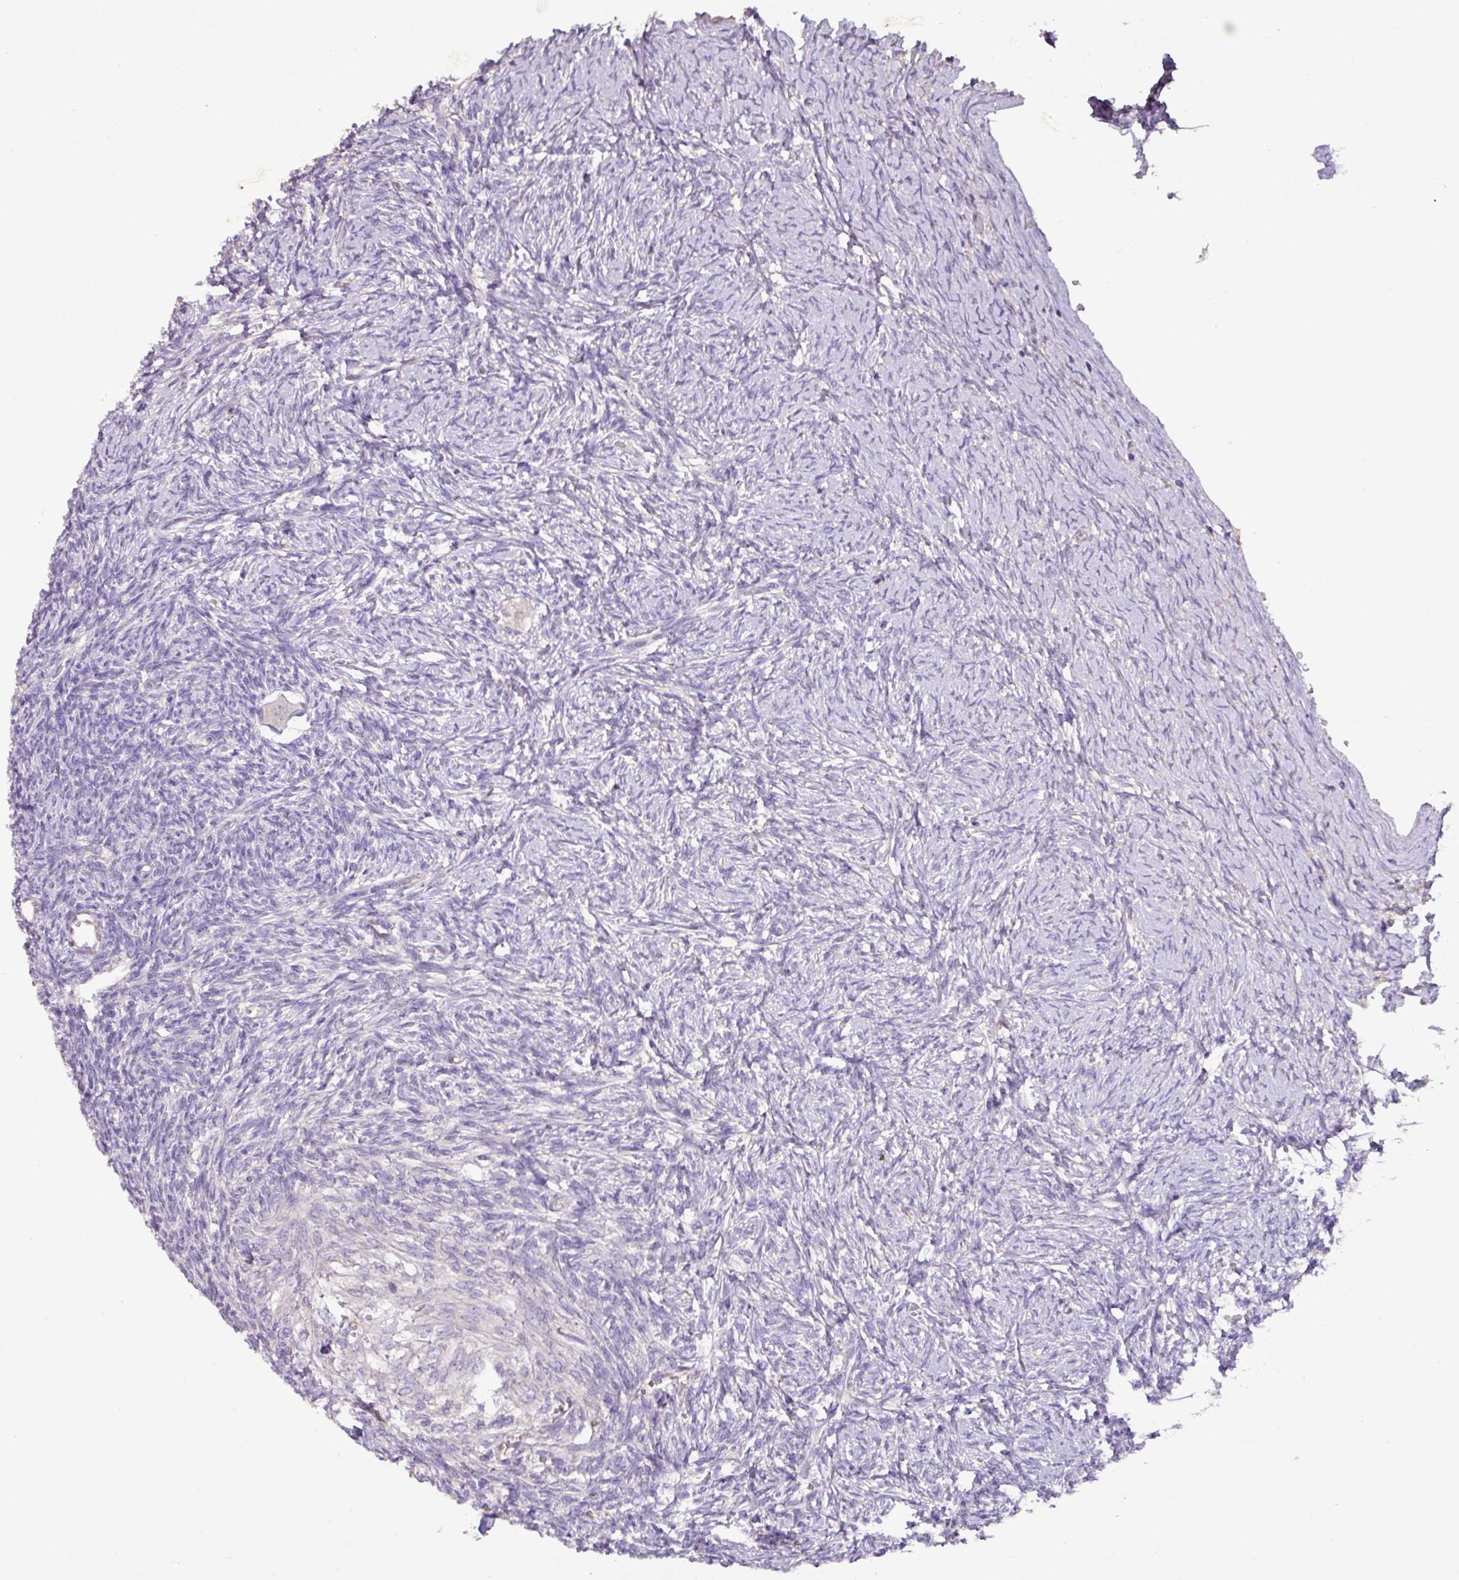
{"staining": {"intensity": "negative", "quantity": "none", "location": "none"}, "tissue": "ovary", "cell_type": "Follicle cells", "image_type": "normal", "snomed": [{"axis": "morphology", "description": "Normal tissue, NOS"}, {"axis": "topography", "description": "Ovary"}], "caption": "Protein analysis of unremarkable ovary exhibits no significant expression in follicle cells.", "gene": "AGR3", "patient": {"sex": "female", "age": 39}}